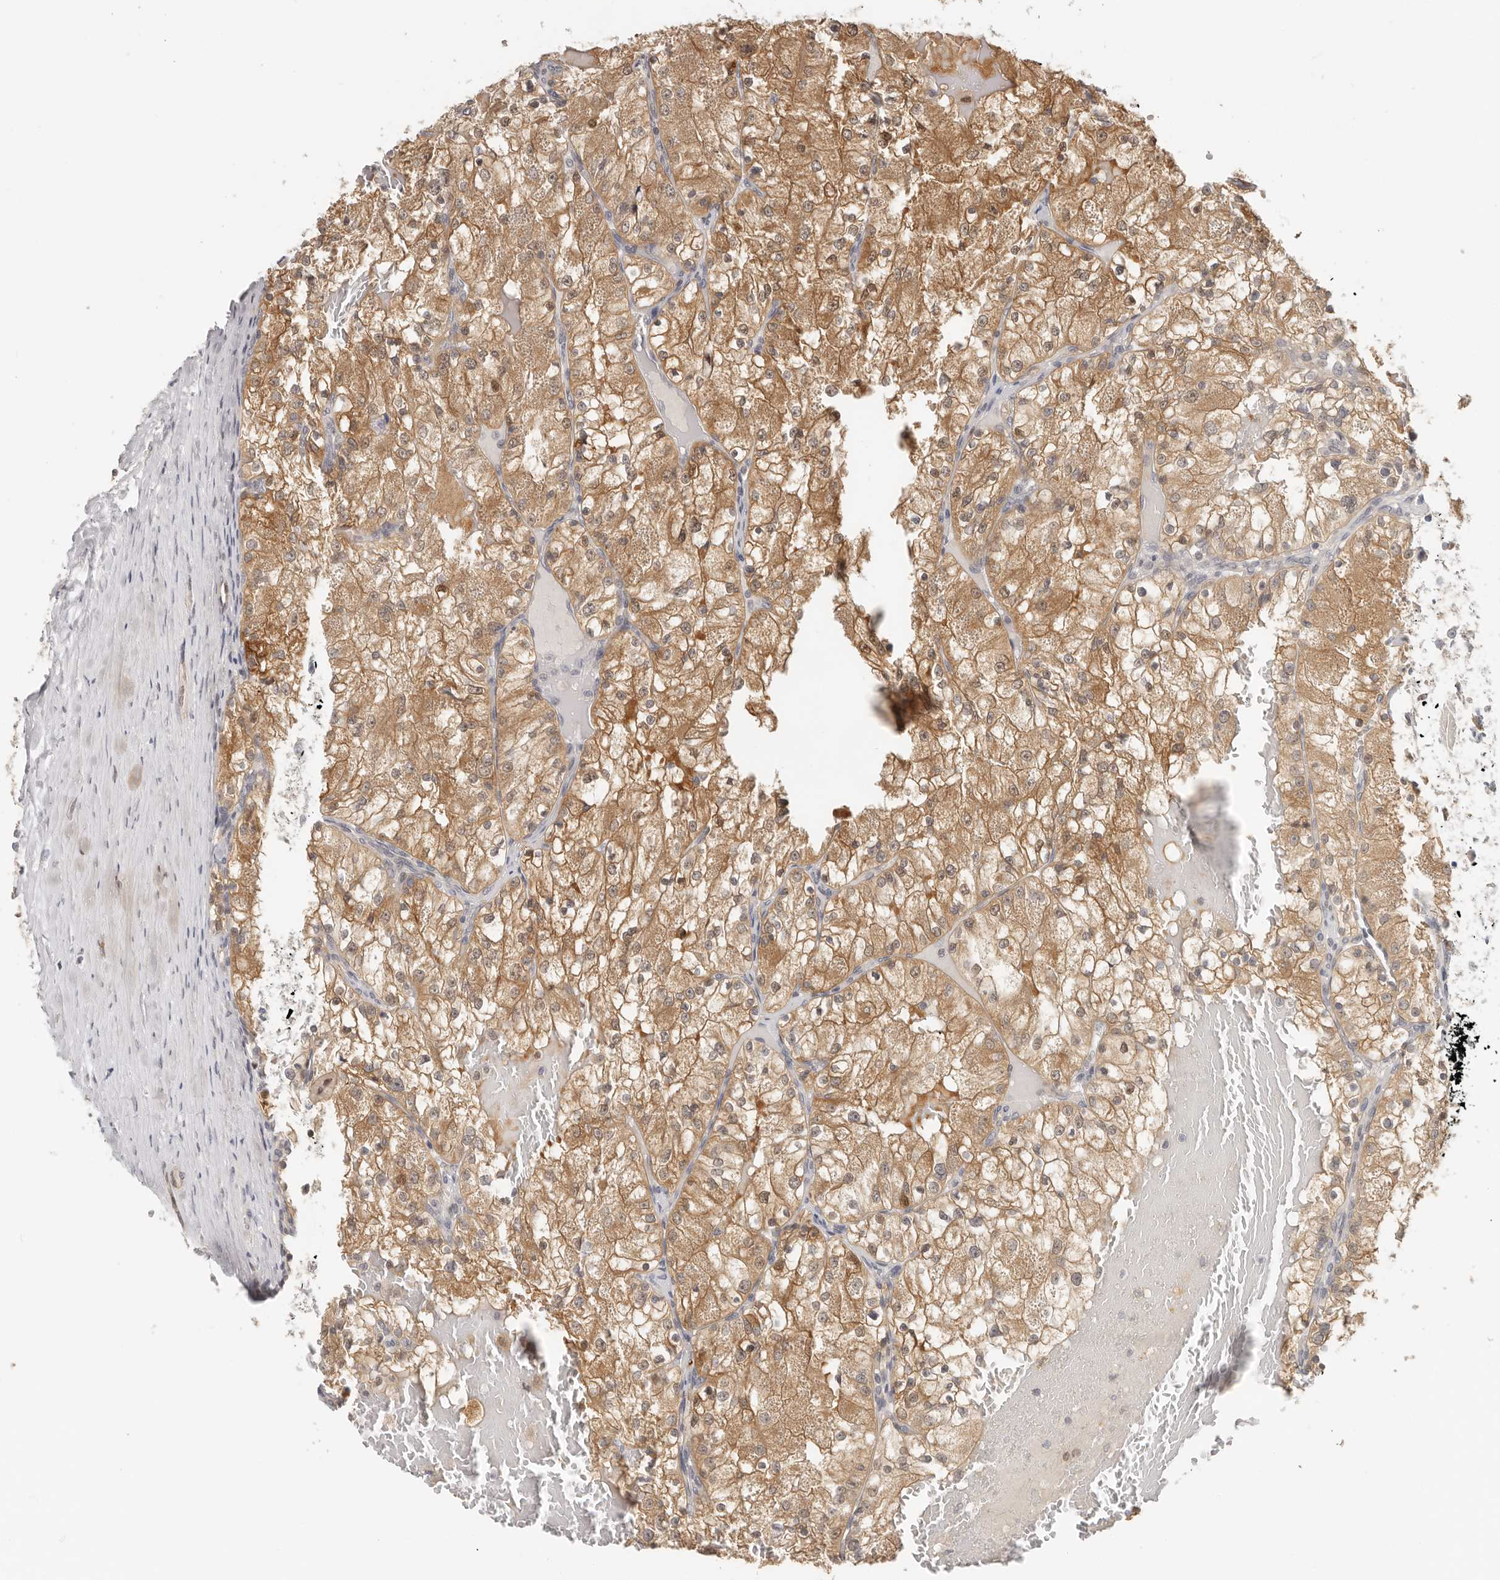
{"staining": {"intensity": "moderate", "quantity": ">75%", "location": "cytoplasmic/membranous"}, "tissue": "renal cancer", "cell_type": "Tumor cells", "image_type": "cancer", "snomed": [{"axis": "morphology", "description": "Normal tissue, NOS"}, {"axis": "morphology", "description": "Adenocarcinoma, NOS"}, {"axis": "topography", "description": "Kidney"}], "caption": "Moderate cytoplasmic/membranous protein positivity is seen in approximately >75% of tumor cells in renal cancer.", "gene": "LARP7", "patient": {"sex": "male", "age": 68}}